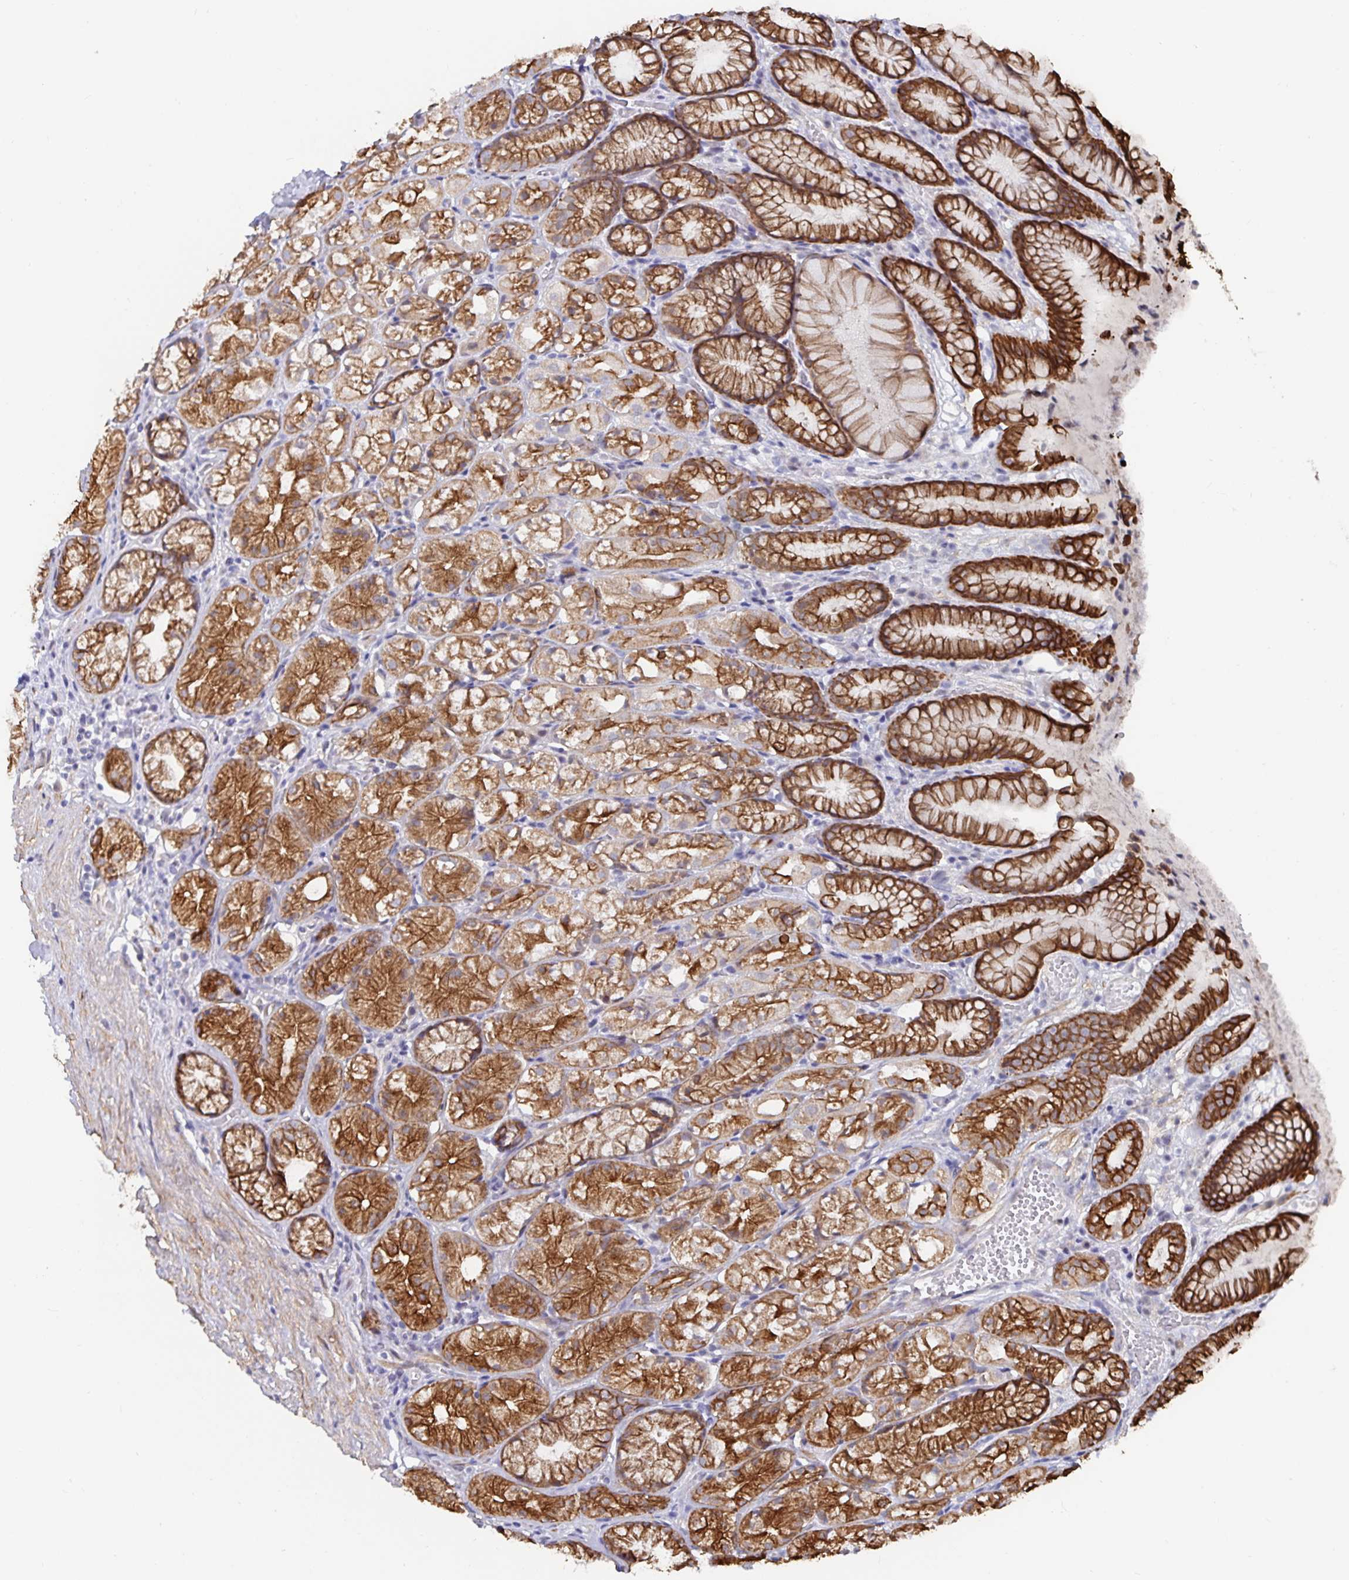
{"staining": {"intensity": "moderate", "quantity": ">75%", "location": "cytoplasmic/membranous"}, "tissue": "stomach", "cell_type": "Glandular cells", "image_type": "normal", "snomed": [{"axis": "morphology", "description": "Normal tissue, NOS"}, {"axis": "topography", "description": "Stomach"}], "caption": "Immunohistochemistry (IHC) of benign human stomach exhibits medium levels of moderate cytoplasmic/membranous staining in about >75% of glandular cells. Using DAB (brown) and hematoxylin (blue) stains, captured at high magnification using brightfield microscopy.", "gene": "ZIK1", "patient": {"sex": "male", "age": 70}}